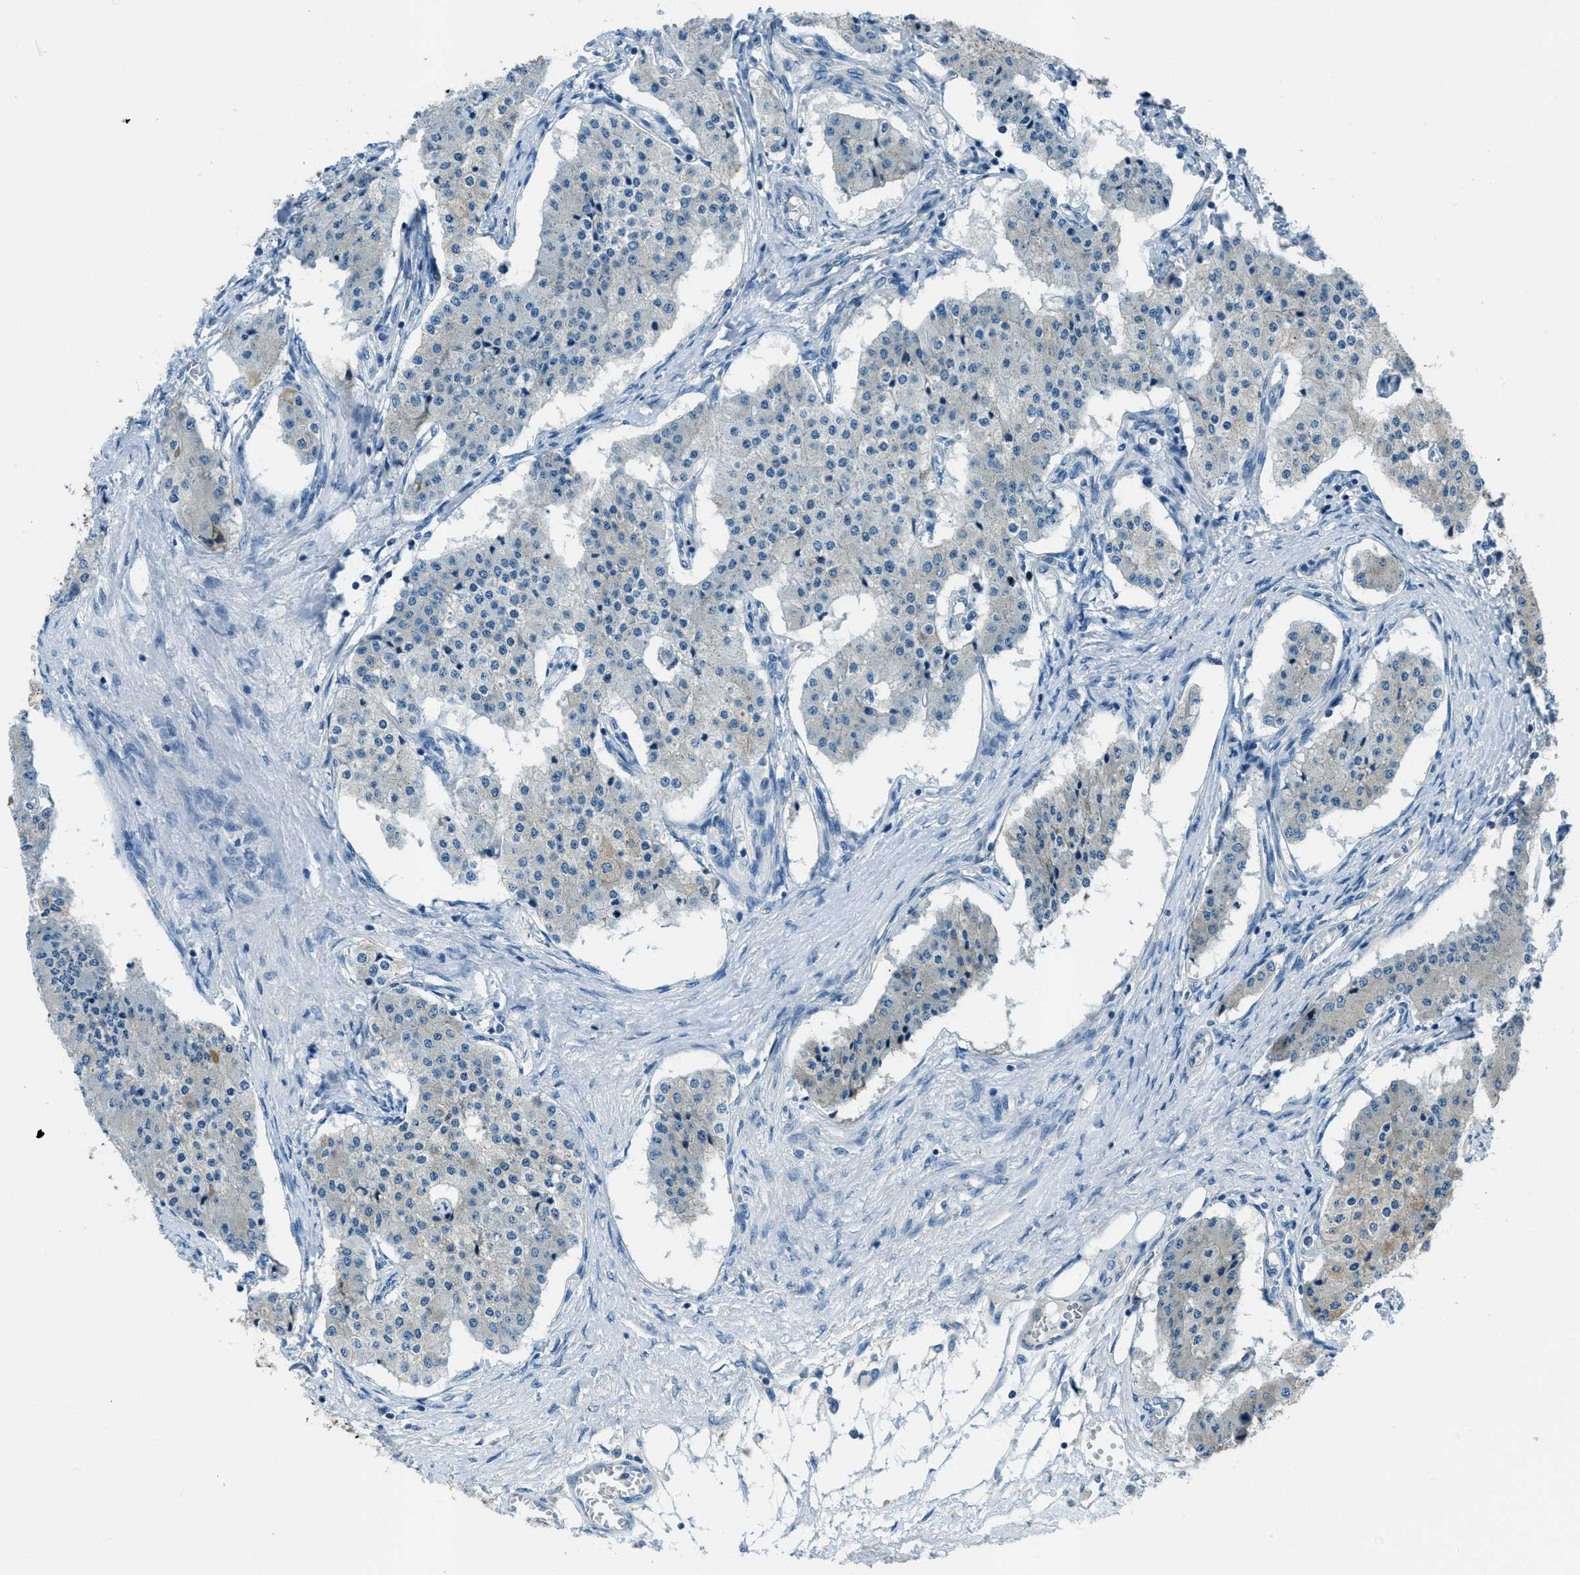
{"staining": {"intensity": "negative", "quantity": "none", "location": "none"}, "tissue": "carcinoid", "cell_type": "Tumor cells", "image_type": "cancer", "snomed": [{"axis": "morphology", "description": "Carcinoid, malignant, NOS"}, {"axis": "topography", "description": "Colon"}], "caption": "A high-resolution histopathology image shows immunohistochemistry (IHC) staining of carcinoid (malignant), which displays no significant staining in tumor cells. (DAB (3,3'-diaminobenzidine) immunohistochemistry visualized using brightfield microscopy, high magnification).", "gene": "ARFGAP2", "patient": {"sex": "female", "age": 52}}